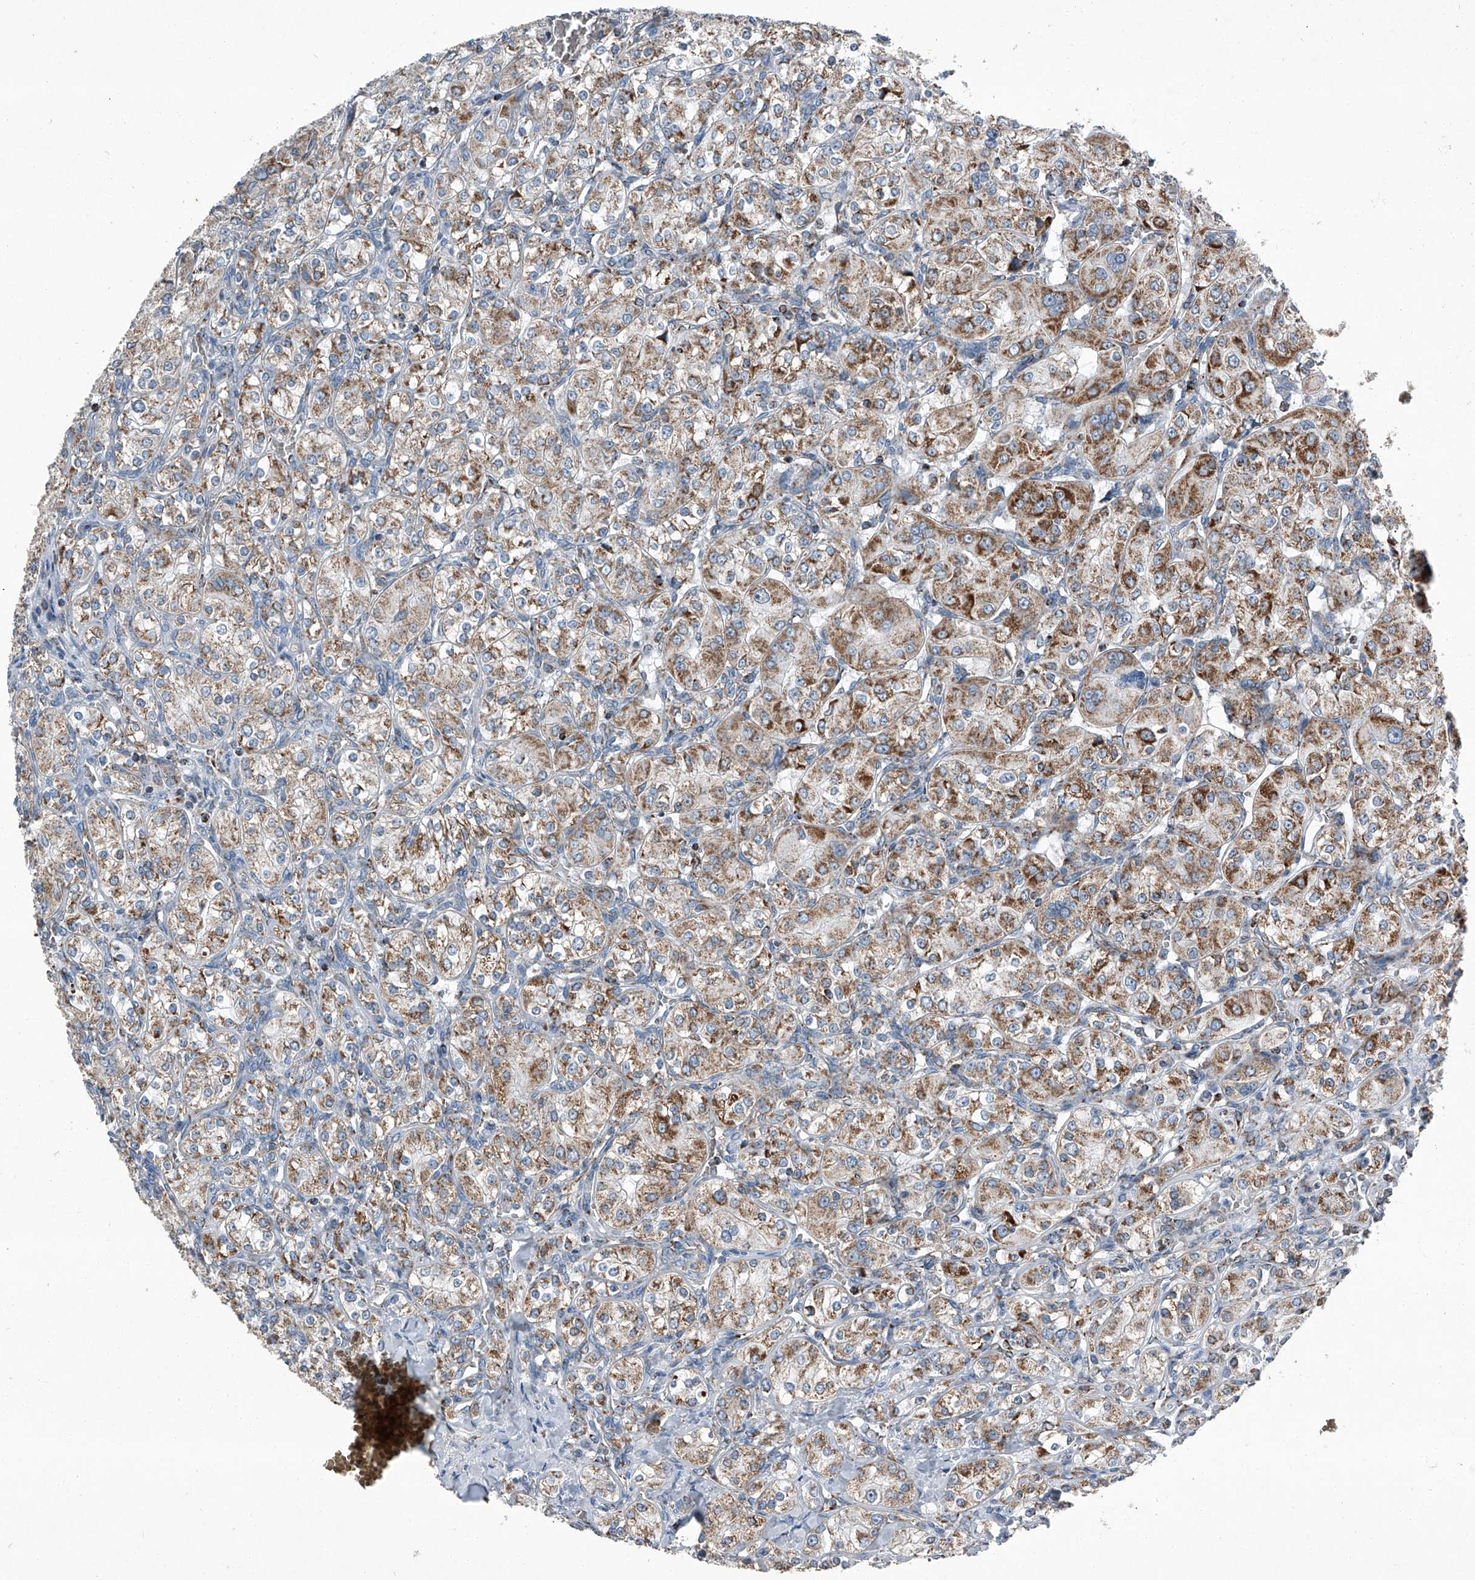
{"staining": {"intensity": "moderate", "quantity": ">75%", "location": "cytoplasmic/membranous"}, "tissue": "renal cancer", "cell_type": "Tumor cells", "image_type": "cancer", "snomed": [{"axis": "morphology", "description": "Adenocarcinoma, NOS"}, {"axis": "topography", "description": "Kidney"}], "caption": "An immunohistochemistry (IHC) micrograph of tumor tissue is shown. Protein staining in brown labels moderate cytoplasmic/membranous positivity in renal cancer (adenocarcinoma) within tumor cells.", "gene": "CHRNA7", "patient": {"sex": "male", "age": 77}}